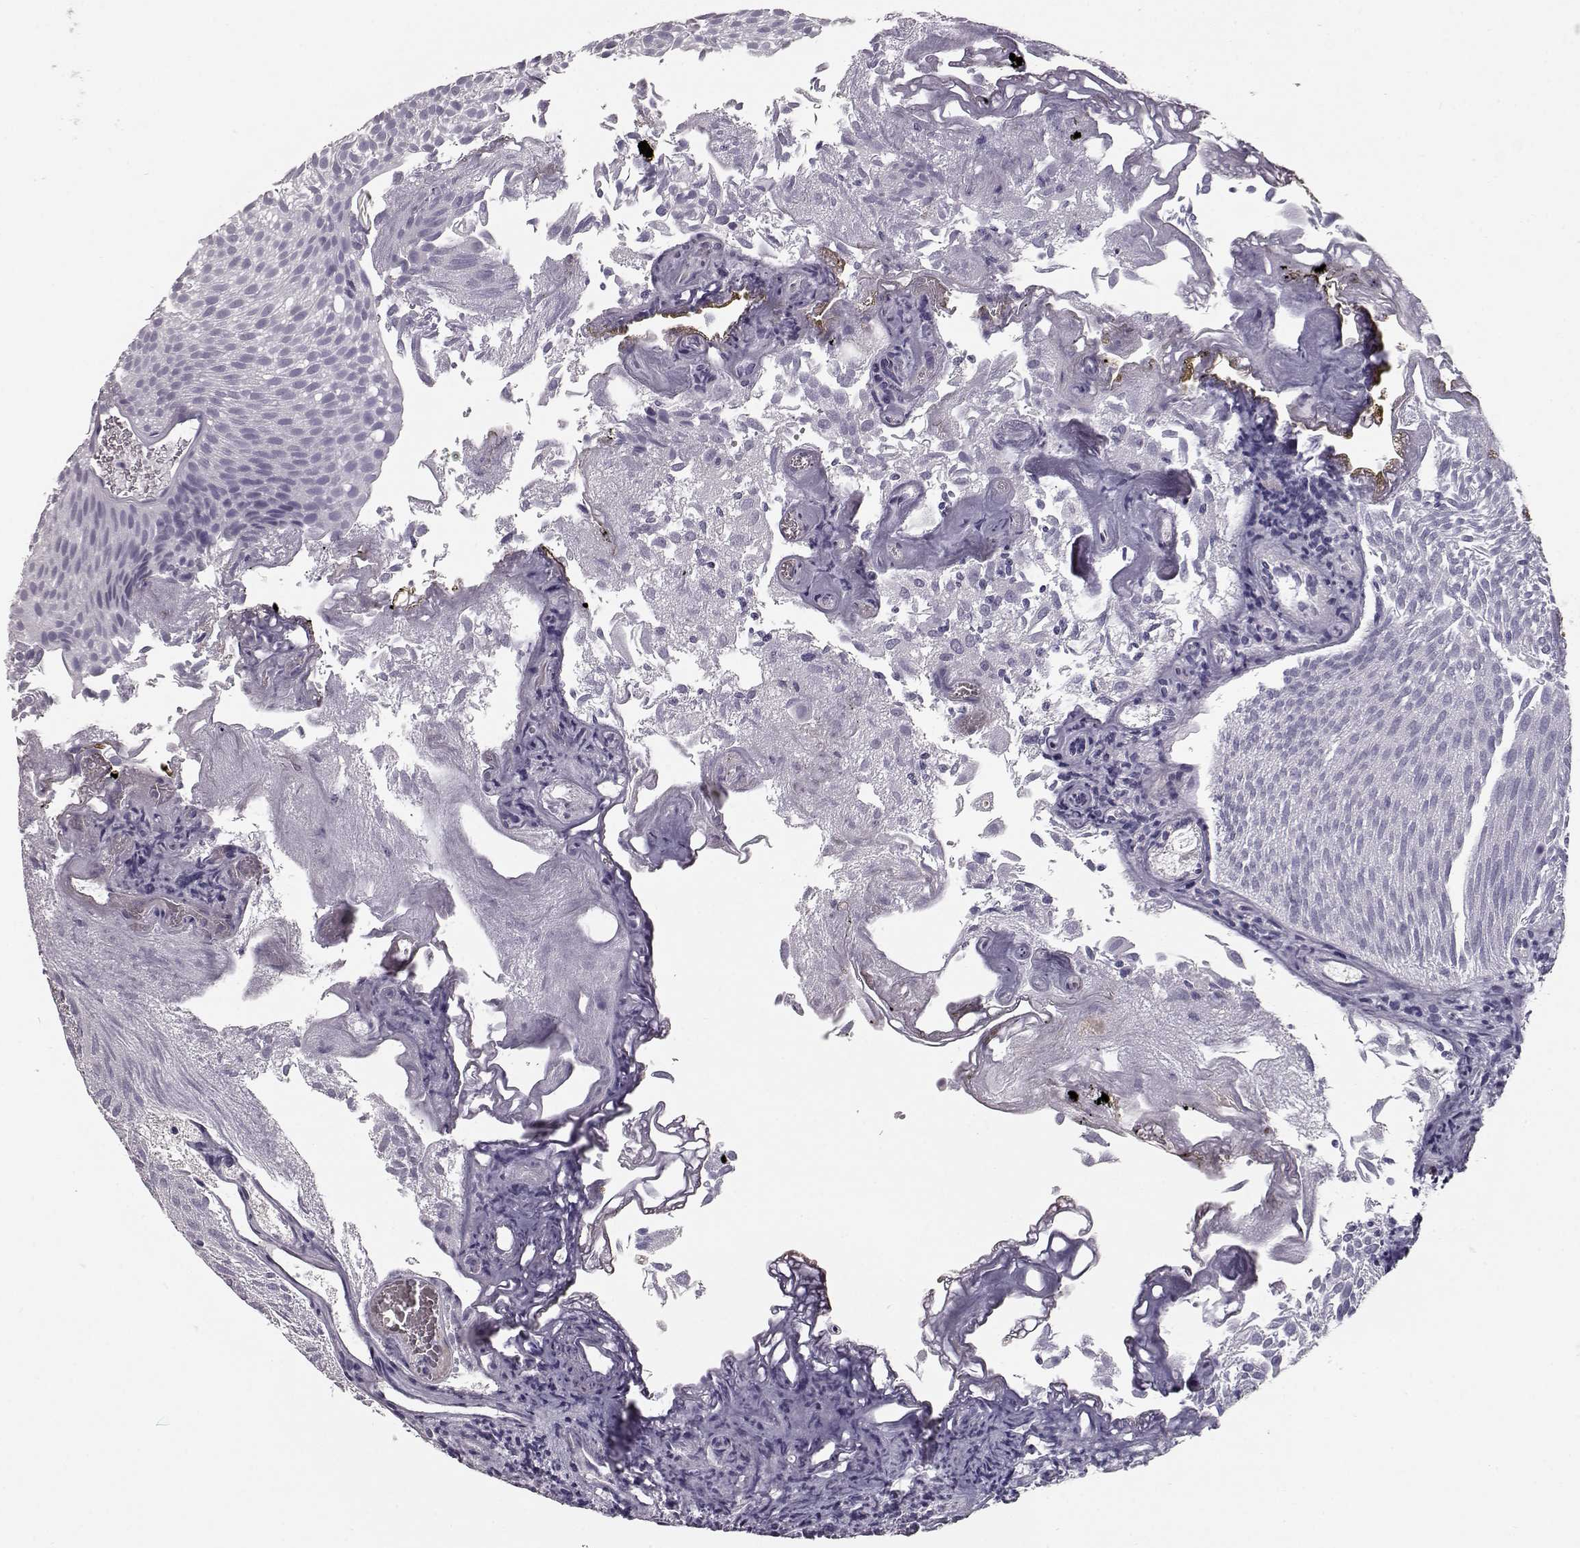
{"staining": {"intensity": "negative", "quantity": "none", "location": "none"}, "tissue": "urothelial cancer", "cell_type": "Tumor cells", "image_type": "cancer", "snomed": [{"axis": "morphology", "description": "Urothelial carcinoma, Low grade"}, {"axis": "topography", "description": "Urinary bladder"}], "caption": "A high-resolution image shows IHC staining of urothelial cancer, which demonstrates no significant positivity in tumor cells.", "gene": "CCL19", "patient": {"sex": "male", "age": 52}}